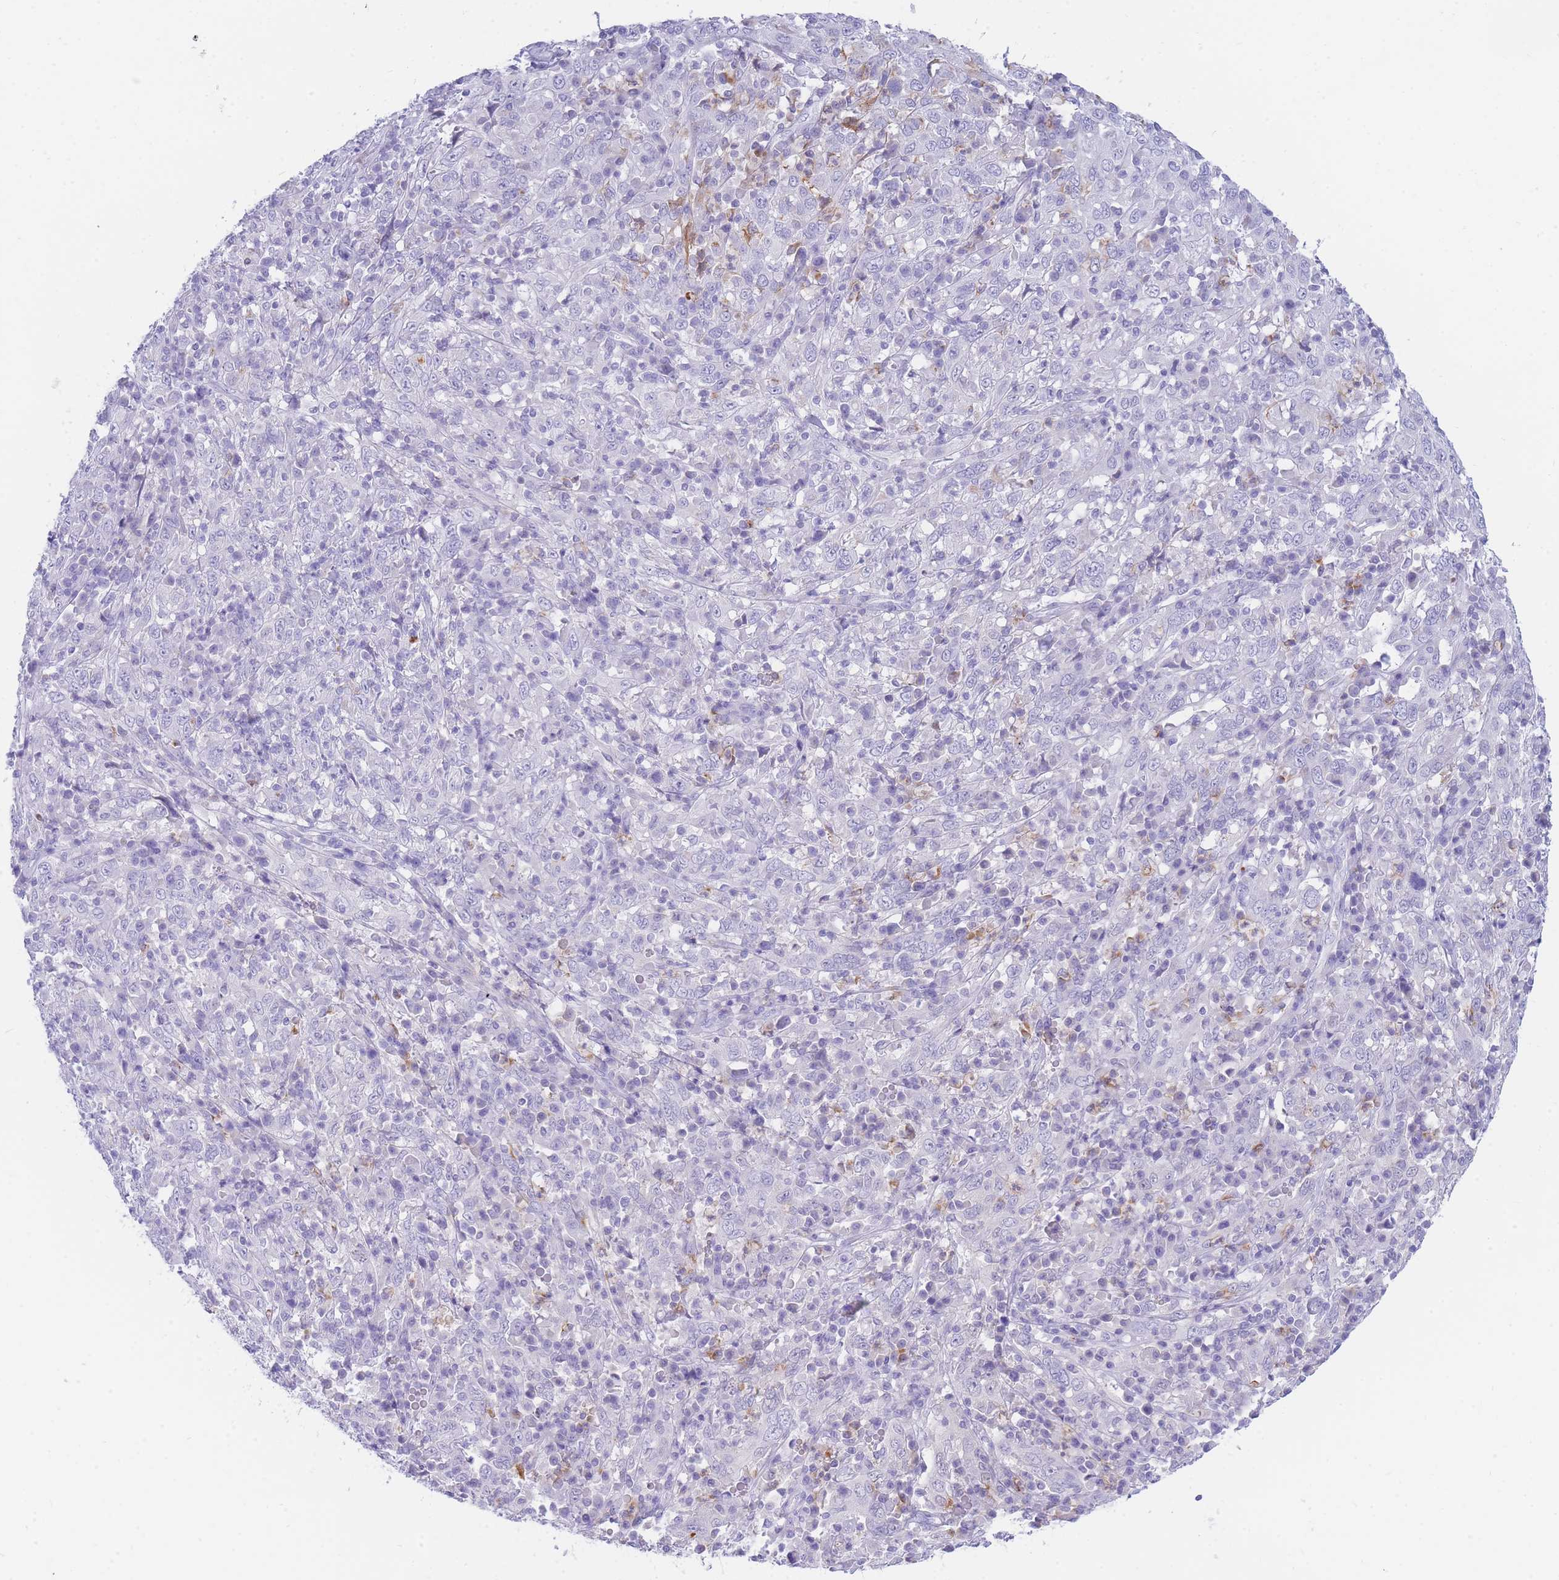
{"staining": {"intensity": "negative", "quantity": "none", "location": "none"}, "tissue": "cervical cancer", "cell_type": "Tumor cells", "image_type": "cancer", "snomed": [{"axis": "morphology", "description": "Squamous cell carcinoma, NOS"}, {"axis": "topography", "description": "Cervix"}], "caption": "Cervical squamous cell carcinoma was stained to show a protein in brown. There is no significant staining in tumor cells.", "gene": "NKX1-2", "patient": {"sex": "female", "age": 46}}